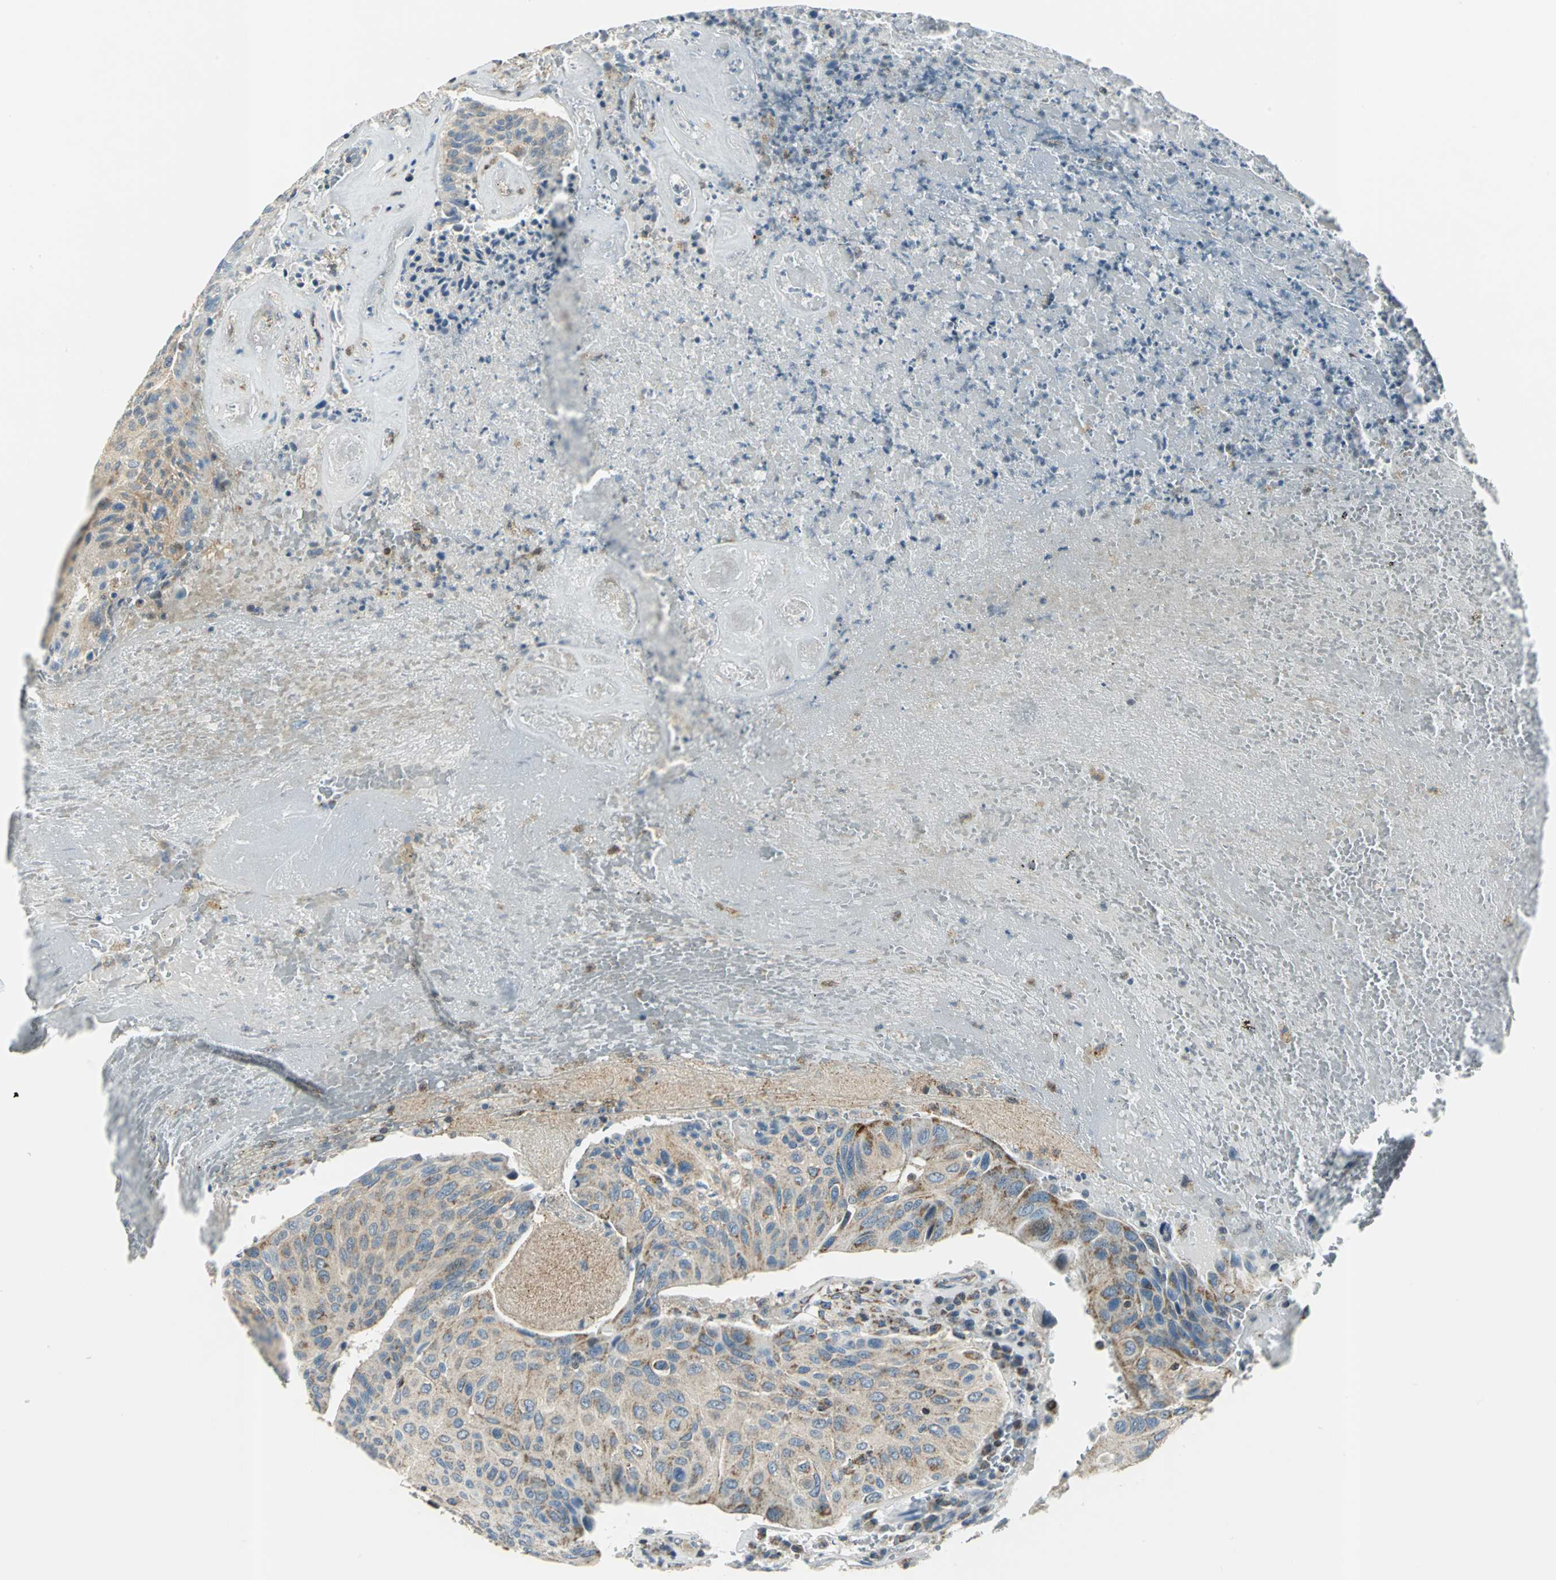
{"staining": {"intensity": "weak", "quantity": "25%-75%", "location": "cytoplasmic/membranous"}, "tissue": "urothelial cancer", "cell_type": "Tumor cells", "image_type": "cancer", "snomed": [{"axis": "morphology", "description": "Urothelial carcinoma, High grade"}, {"axis": "topography", "description": "Urinary bladder"}], "caption": "The image demonstrates staining of high-grade urothelial carcinoma, revealing weak cytoplasmic/membranous protein positivity (brown color) within tumor cells.", "gene": "USP40", "patient": {"sex": "male", "age": 66}}